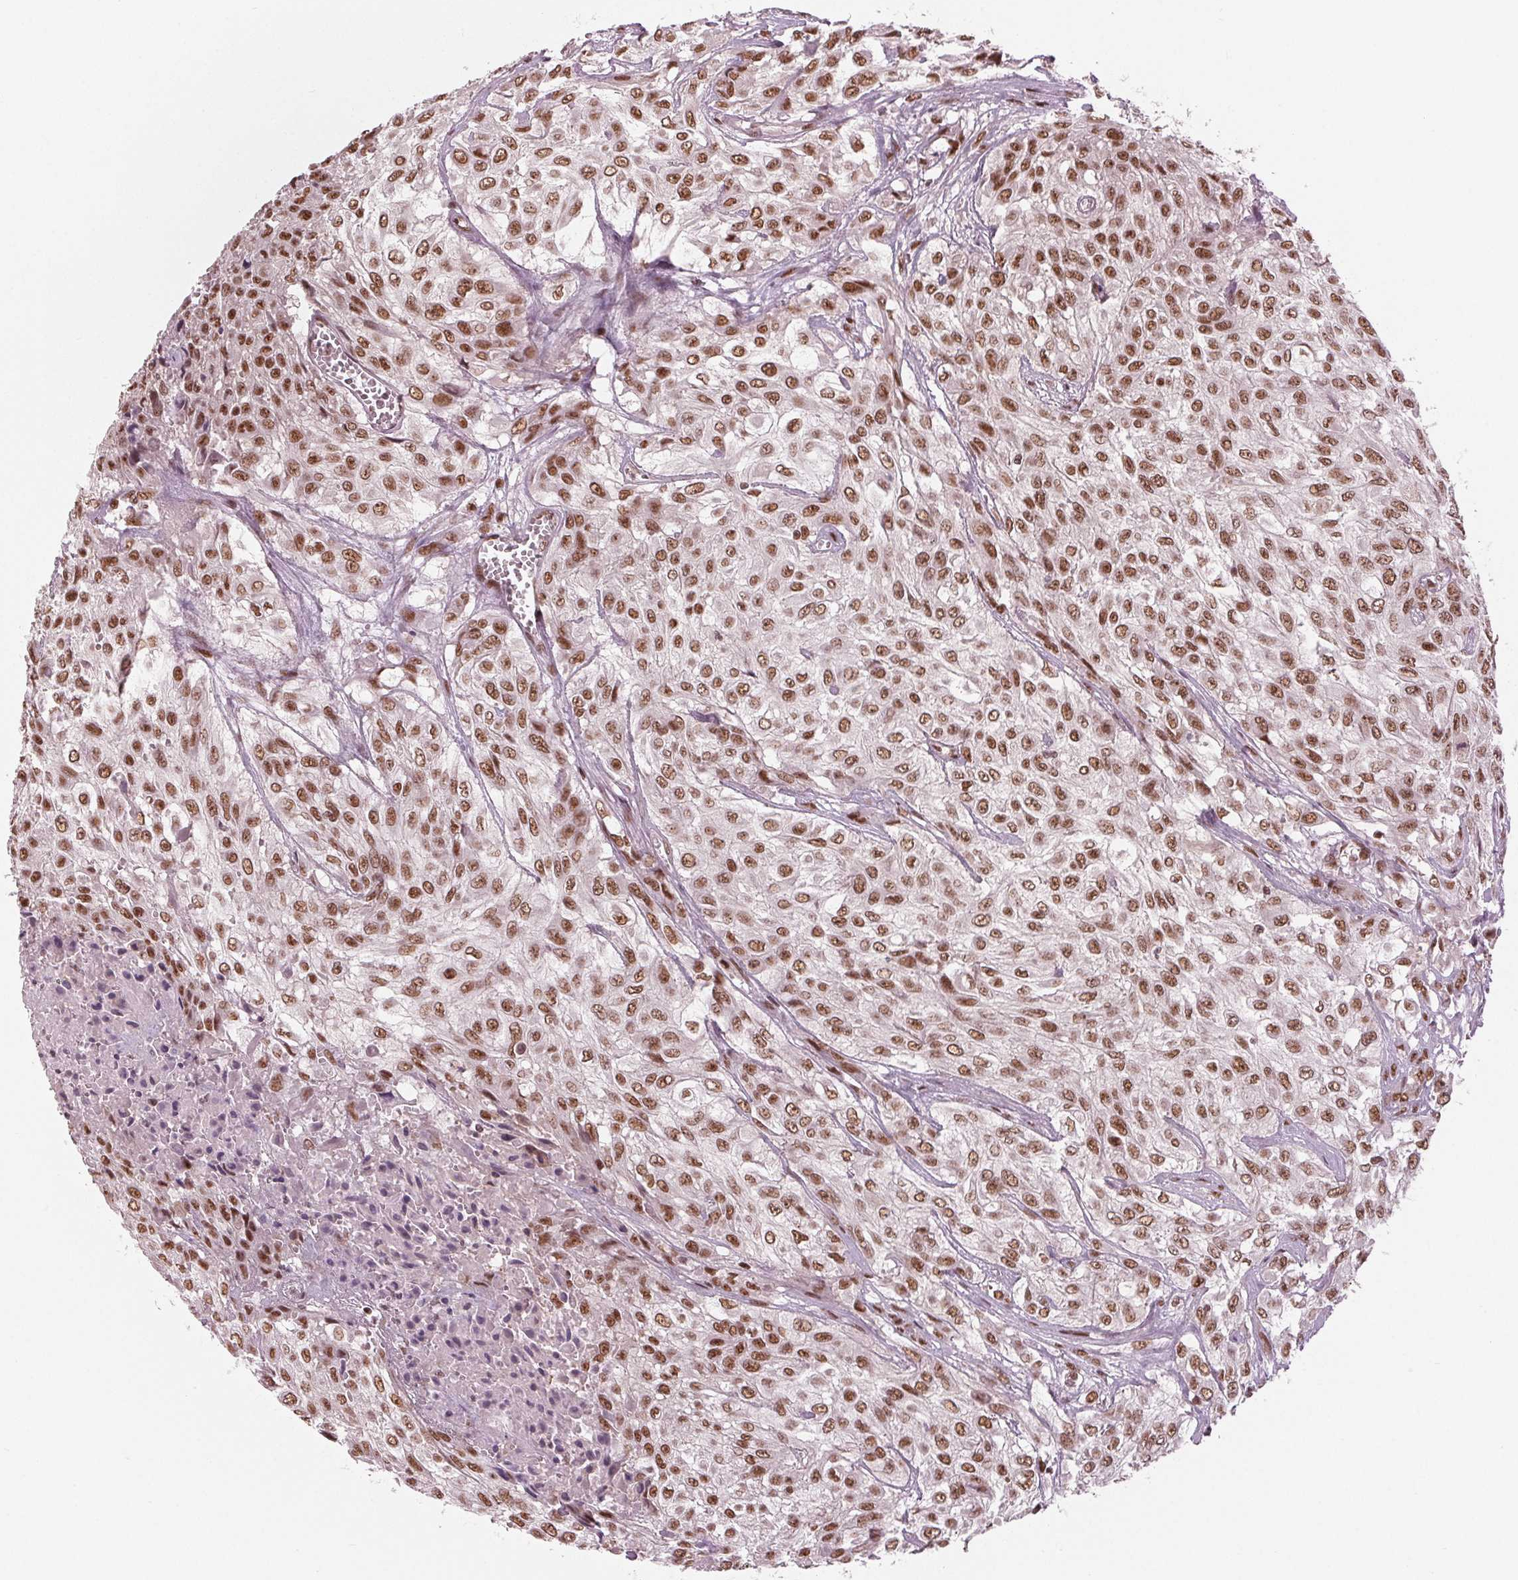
{"staining": {"intensity": "moderate", "quantity": ">75%", "location": "nuclear"}, "tissue": "urothelial cancer", "cell_type": "Tumor cells", "image_type": "cancer", "snomed": [{"axis": "morphology", "description": "Urothelial carcinoma, High grade"}, {"axis": "topography", "description": "Urinary bladder"}], "caption": "IHC (DAB (3,3'-diaminobenzidine)) staining of human high-grade urothelial carcinoma demonstrates moderate nuclear protein positivity in about >75% of tumor cells.", "gene": "LSM2", "patient": {"sex": "male", "age": 57}}